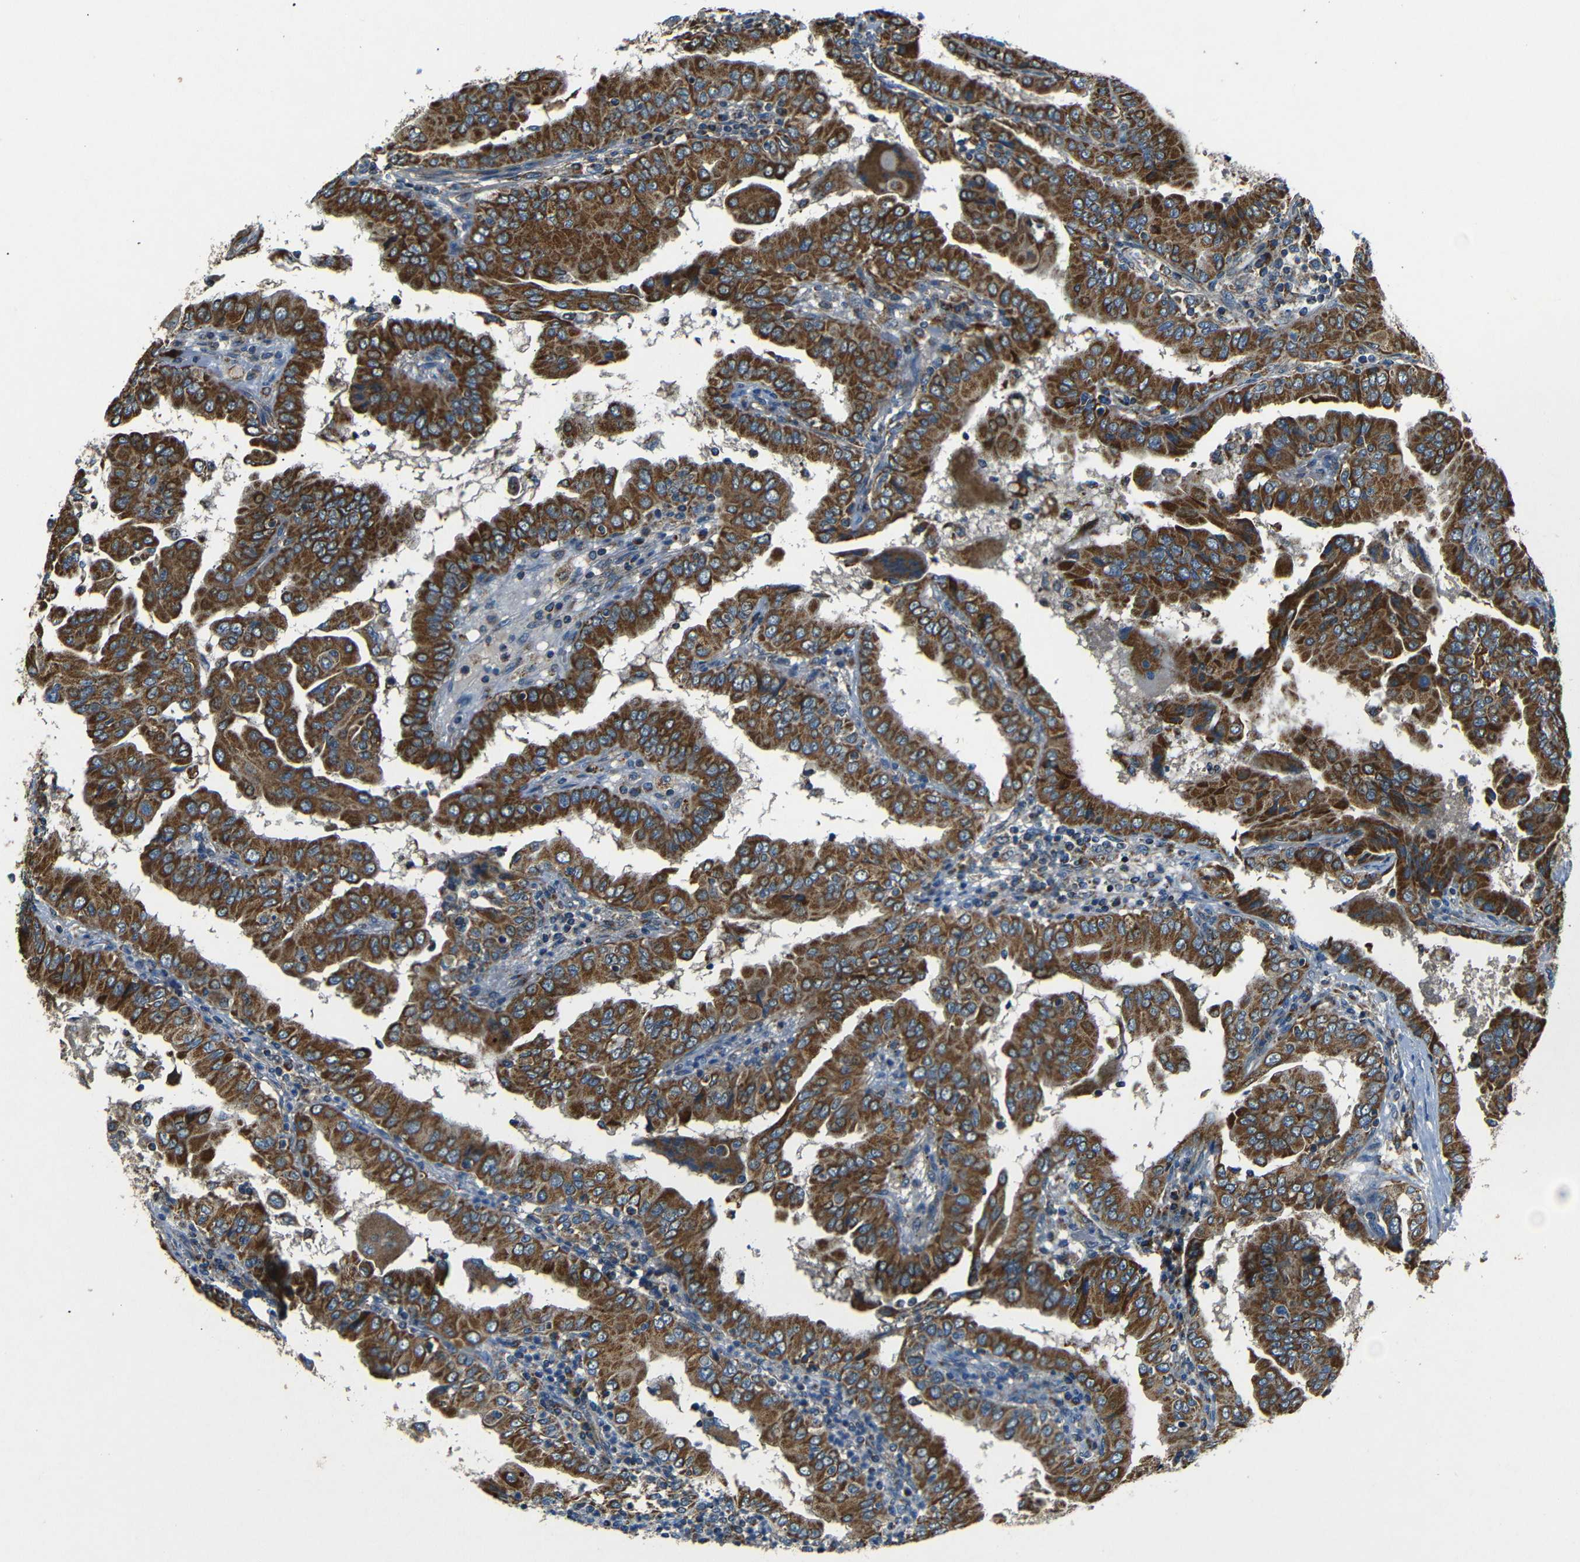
{"staining": {"intensity": "strong", "quantity": ">75%", "location": "cytoplasmic/membranous"}, "tissue": "thyroid cancer", "cell_type": "Tumor cells", "image_type": "cancer", "snomed": [{"axis": "morphology", "description": "Papillary adenocarcinoma, NOS"}, {"axis": "topography", "description": "Thyroid gland"}], "caption": "Human thyroid cancer (papillary adenocarcinoma) stained with a protein marker exhibits strong staining in tumor cells.", "gene": "NETO2", "patient": {"sex": "male", "age": 33}}